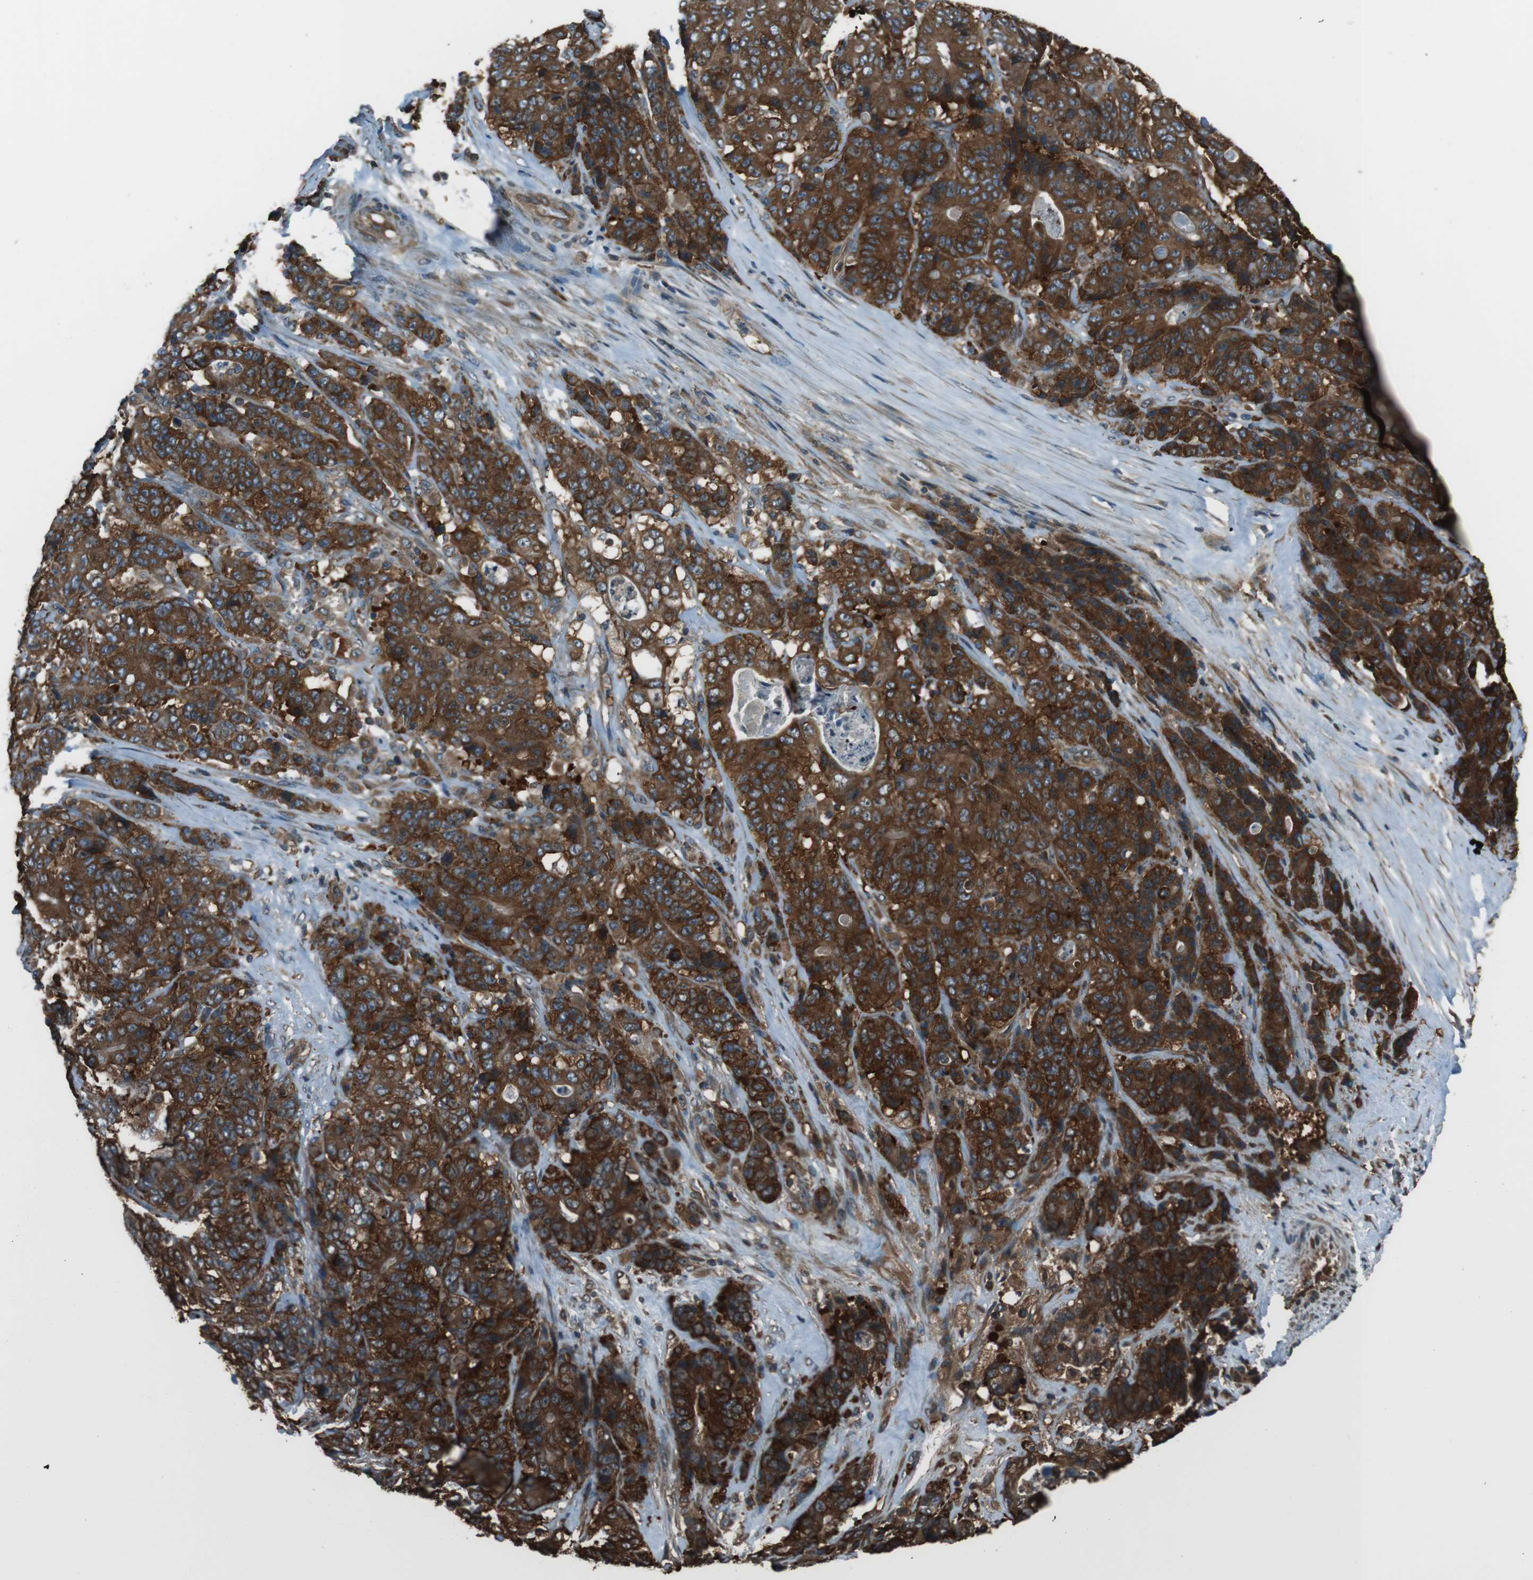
{"staining": {"intensity": "strong", "quantity": ">75%", "location": "cytoplasmic/membranous"}, "tissue": "stomach cancer", "cell_type": "Tumor cells", "image_type": "cancer", "snomed": [{"axis": "morphology", "description": "Adenocarcinoma, NOS"}, {"axis": "topography", "description": "Stomach"}], "caption": "A micrograph showing strong cytoplasmic/membranous staining in about >75% of tumor cells in stomach cancer (adenocarcinoma), as visualized by brown immunohistochemical staining.", "gene": "PA2G4", "patient": {"sex": "female", "age": 73}}